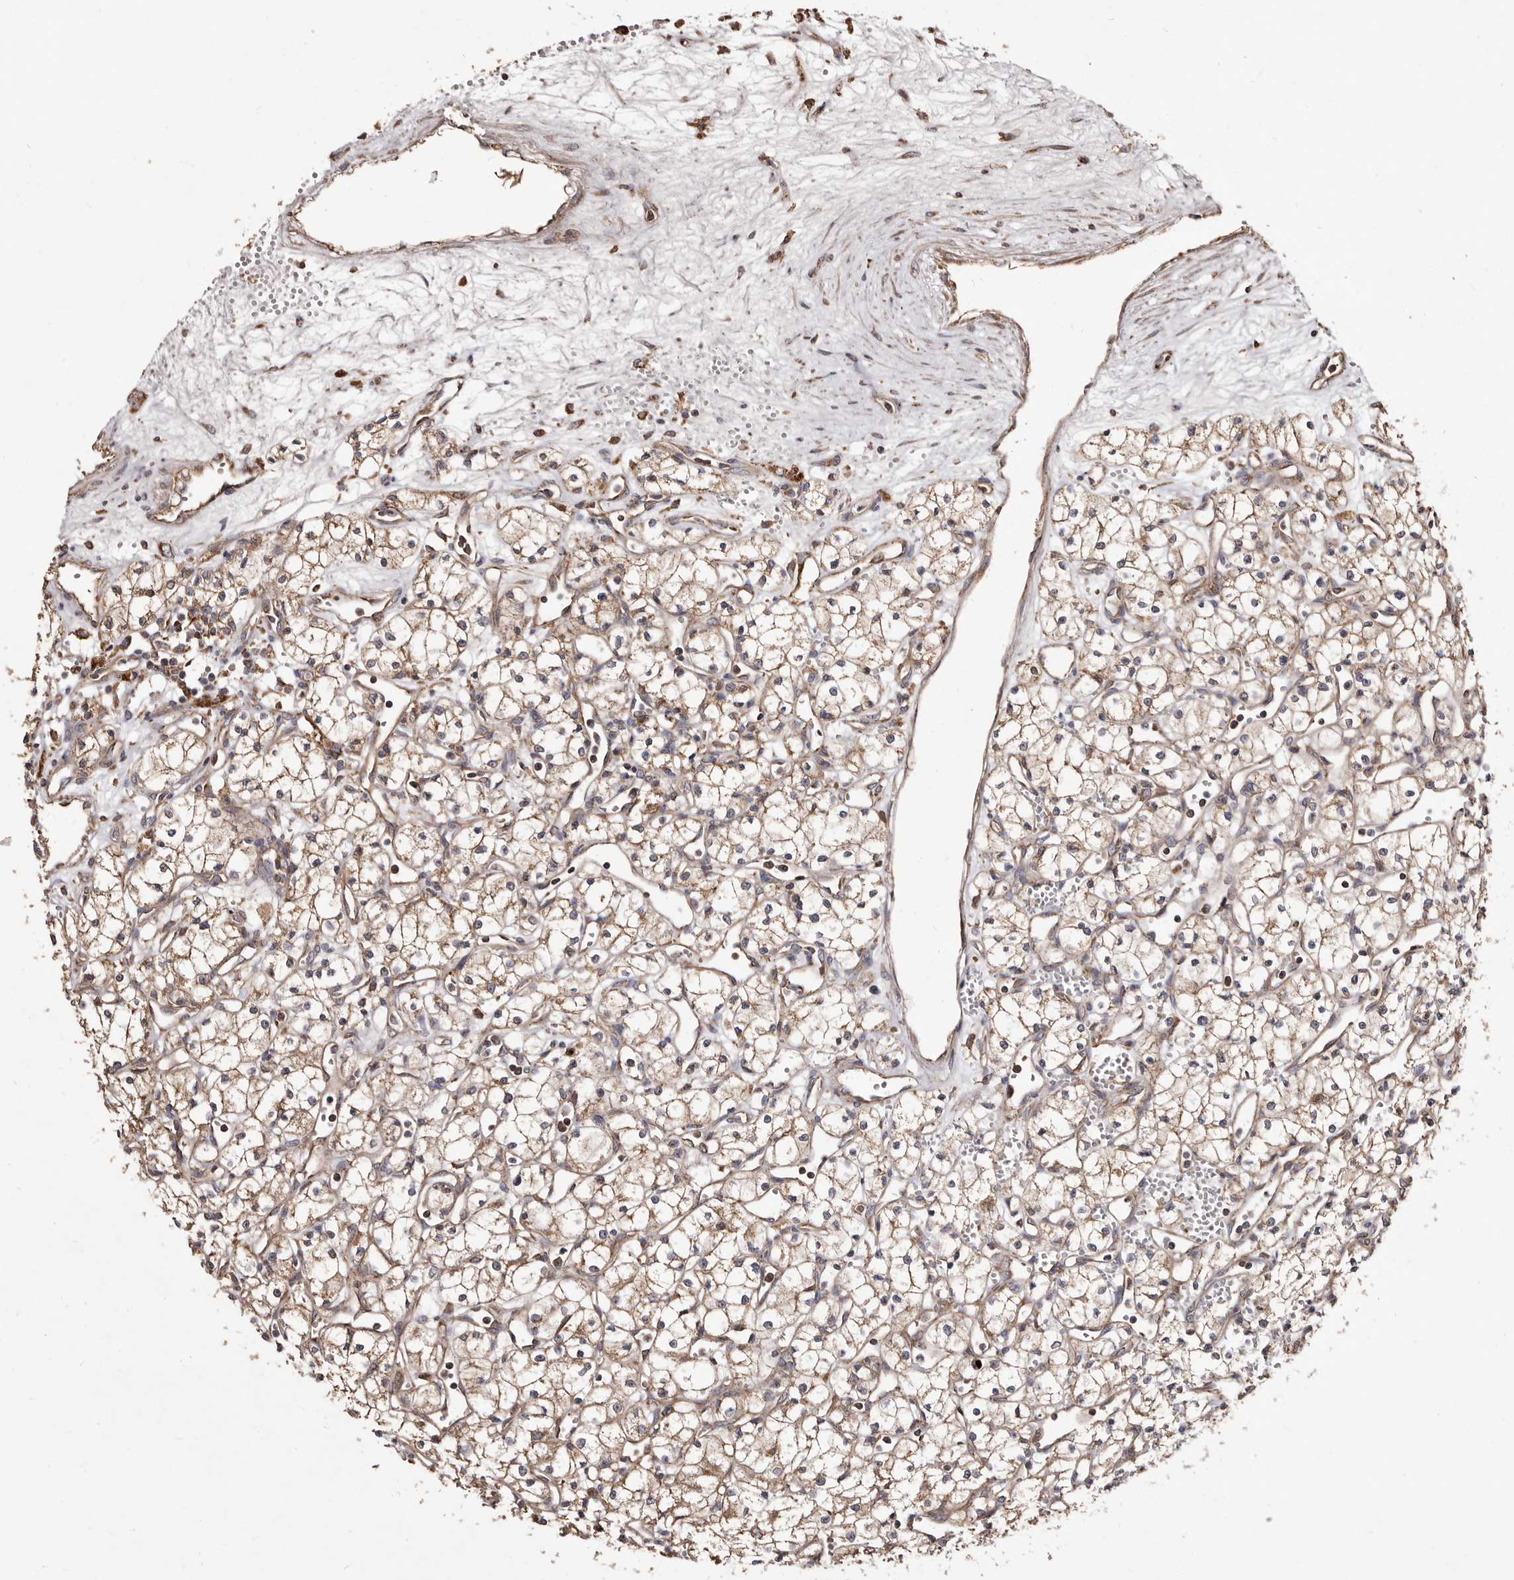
{"staining": {"intensity": "moderate", "quantity": ">75%", "location": "cytoplasmic/membranous"}, "tissue": "renal cancer", "cell_type": "Tumor cells", "image_type": "cancer", "snomed": [{"axis": "morphology", "description": "Adenocarcinoma, NOS"}, {"axis": "topography", "description": "Kidney"}], "caption": "IHC (DAB) staining of human renal adenocarcinoma exhibits moderate cytoplasmic/membranous protein staining in approximately >75% of tumor cells.", "gene": "STEAP2", "patient": {"sex": "male", "age": 59}}